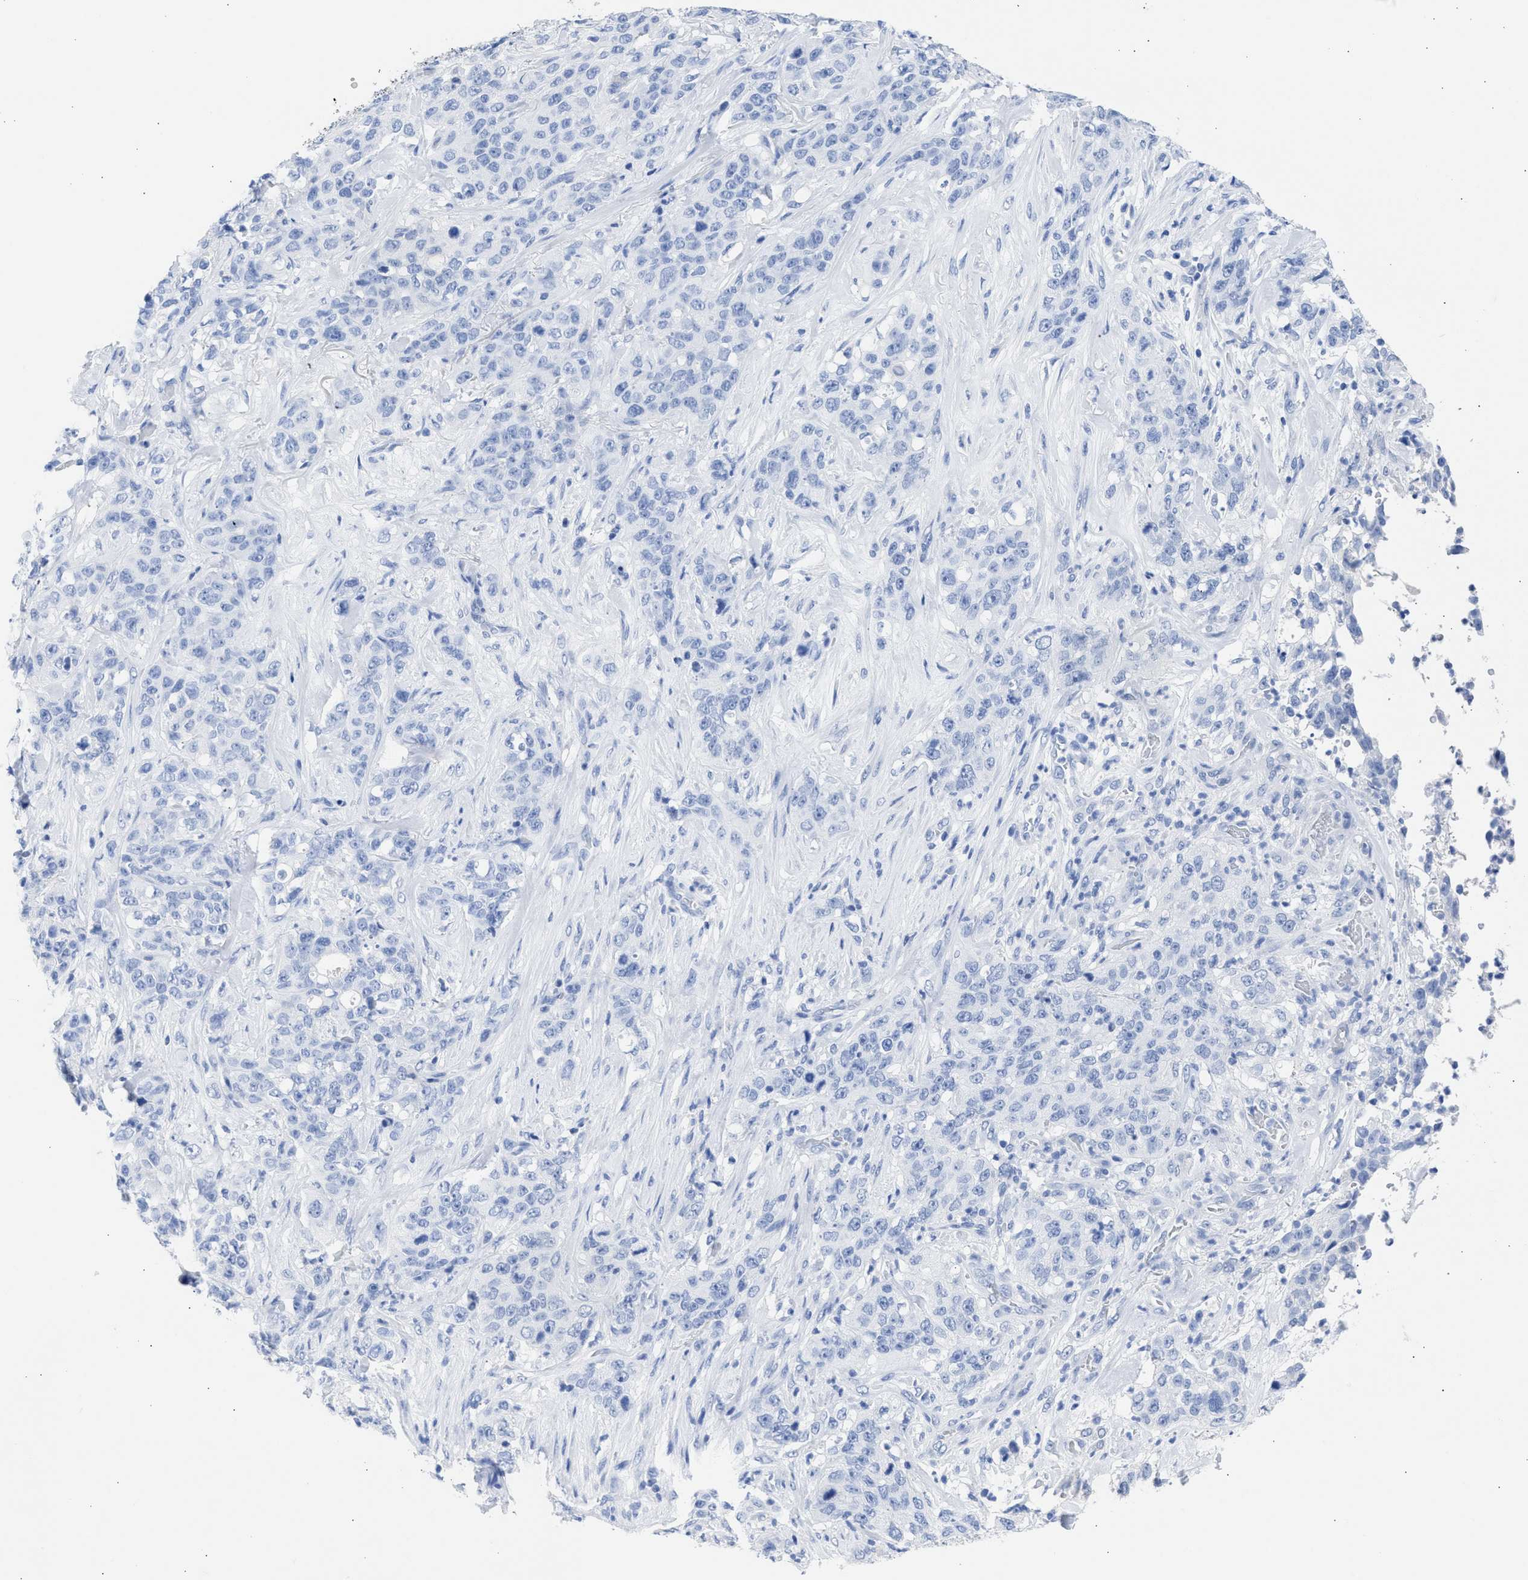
{"staining": {"intensity": "negative", "quantity": "none", "location": "none"}, "tissue": "stomach cancer", "cell_type": "Tumor cells", "image_type": "cancer", "snomed": [{"axis": "morphology", "description": "Adenocarcinoma, NOS"}, {"axis": "topography", "description": "Stomach"}], "caption": "This image is of stomach cancer (adenocarcinoma) stained with immunohistochemistry (IHC) to label a protein in brown with the nuclei are counter-stained blue. There is no positivity in tumor cells.", "gene": "NCAM1", "patient": {"sex": "male", "age": 48}}